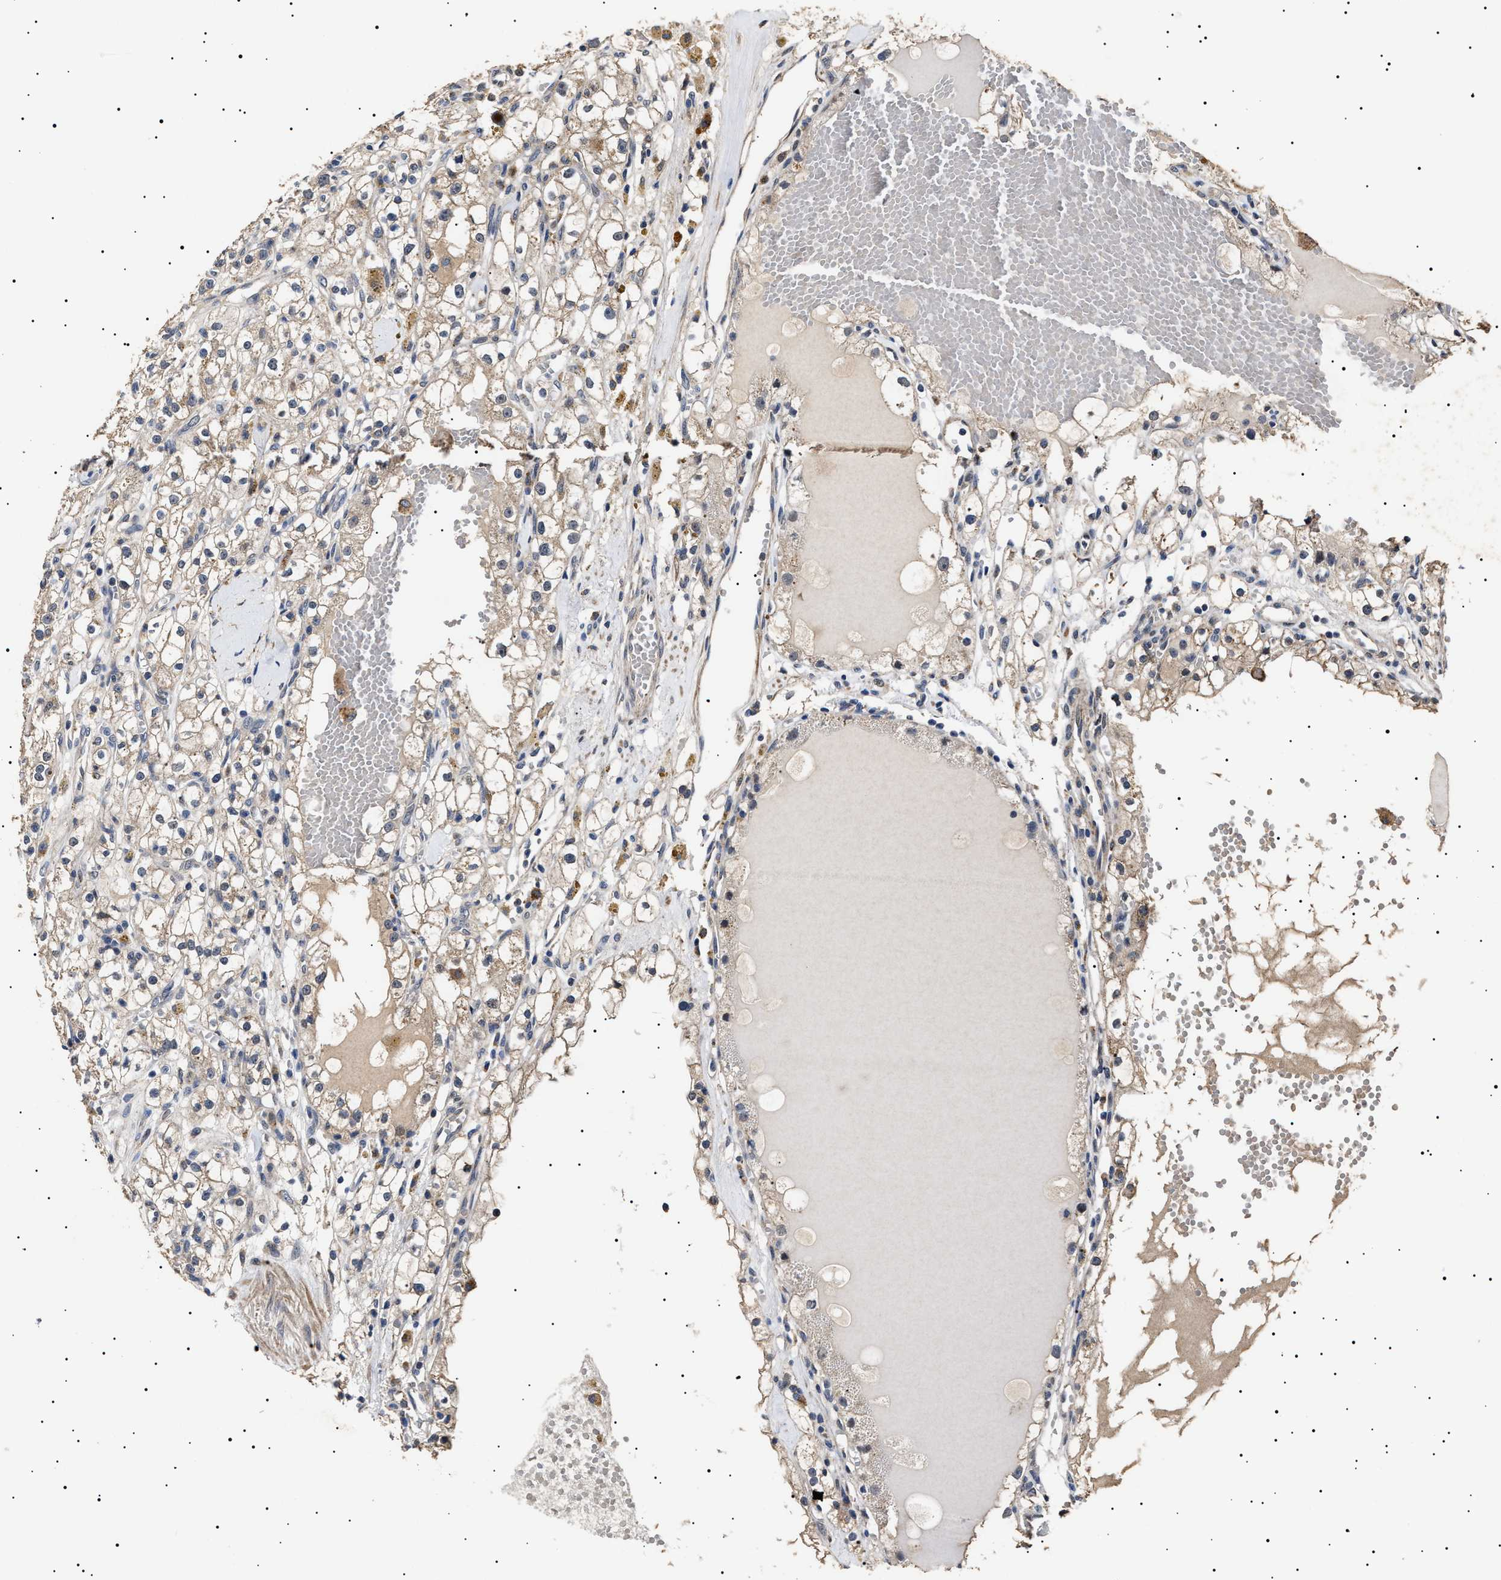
{"staining": {"intensity": "weak", "quantity": ">75%", "location": "cytoplasmic/membranous"}, "tissue": "renal cancer", "cell_type": "Tumor cells", "image_type": "cancer", "snomed": [{"axis": "morphology", "description": "Adenocarcinoma, NOS"}, {"axis": "topography", "description": "Kidney"}], "caption": "Renal cancer (adenocarcinoma) stained with immunohistochemistry (IHC) displays weak cytoplasmic/membranous expression in approximately >75% of tumor cells.", "gene": "RAB34", "patient": {"sex": "male", "age": 56}}